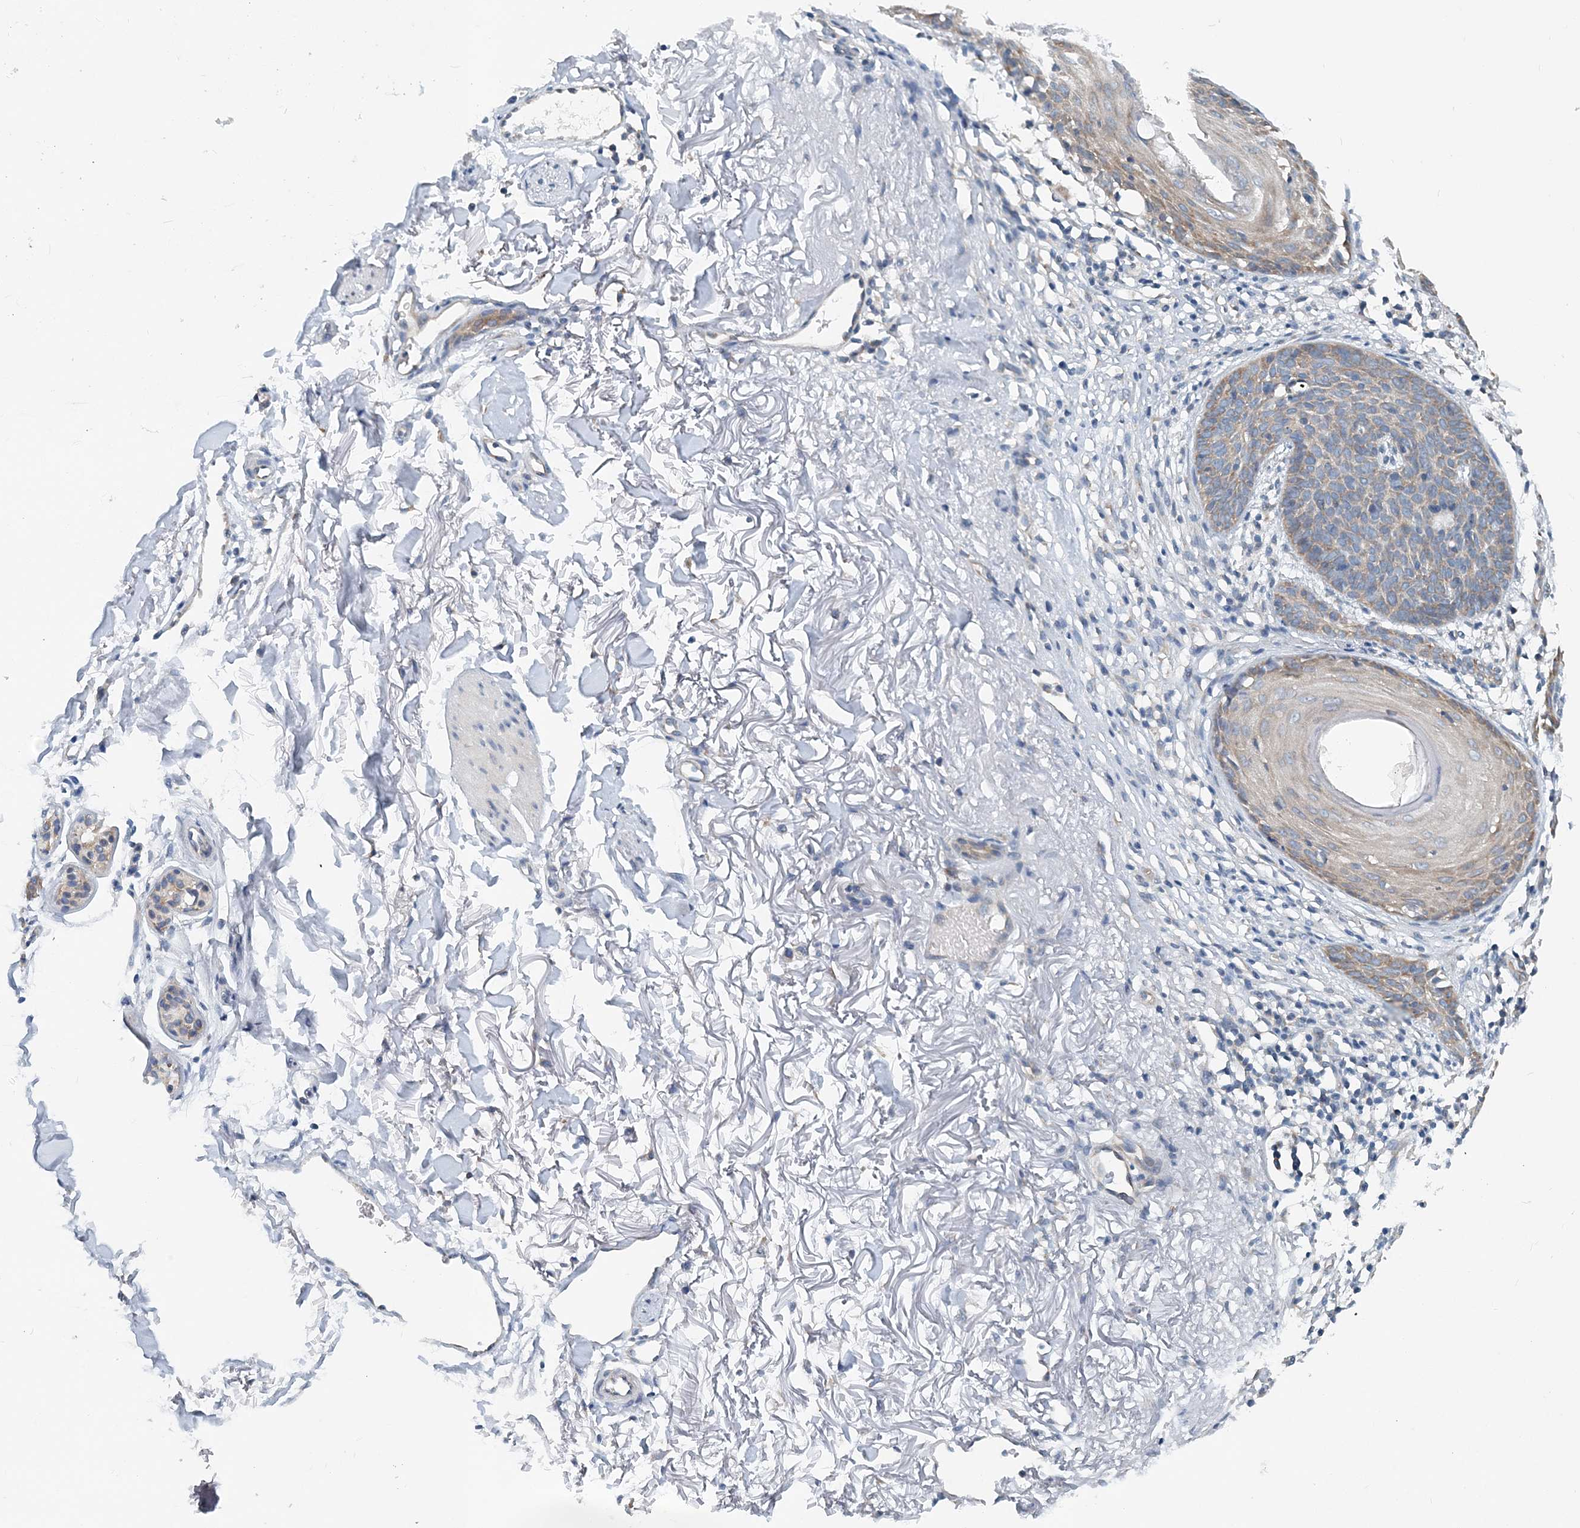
{"staining": {"intensity": "weak", "quantity": "<25%", "location": "cytoplasmic/membranous"}, "tissue": "skin cancer", "cell_type": "Tumor cells", "image_type": "cancer", "snomed": [{"axis": "morphology", "description": "Normal tissue, NOS"}, {"axis": "morphology", "description": "Basal cell carcinoma"}, {"axis": "topography", "description": "Skin"}], "caption": "The immunohistochemistry (IHC) histopathology image has no significant expression in tumor cells of skin basal cell carcinoma tissue.", "gene": "EEF1A2", "patient": {"sex": "female", "age": 70}}